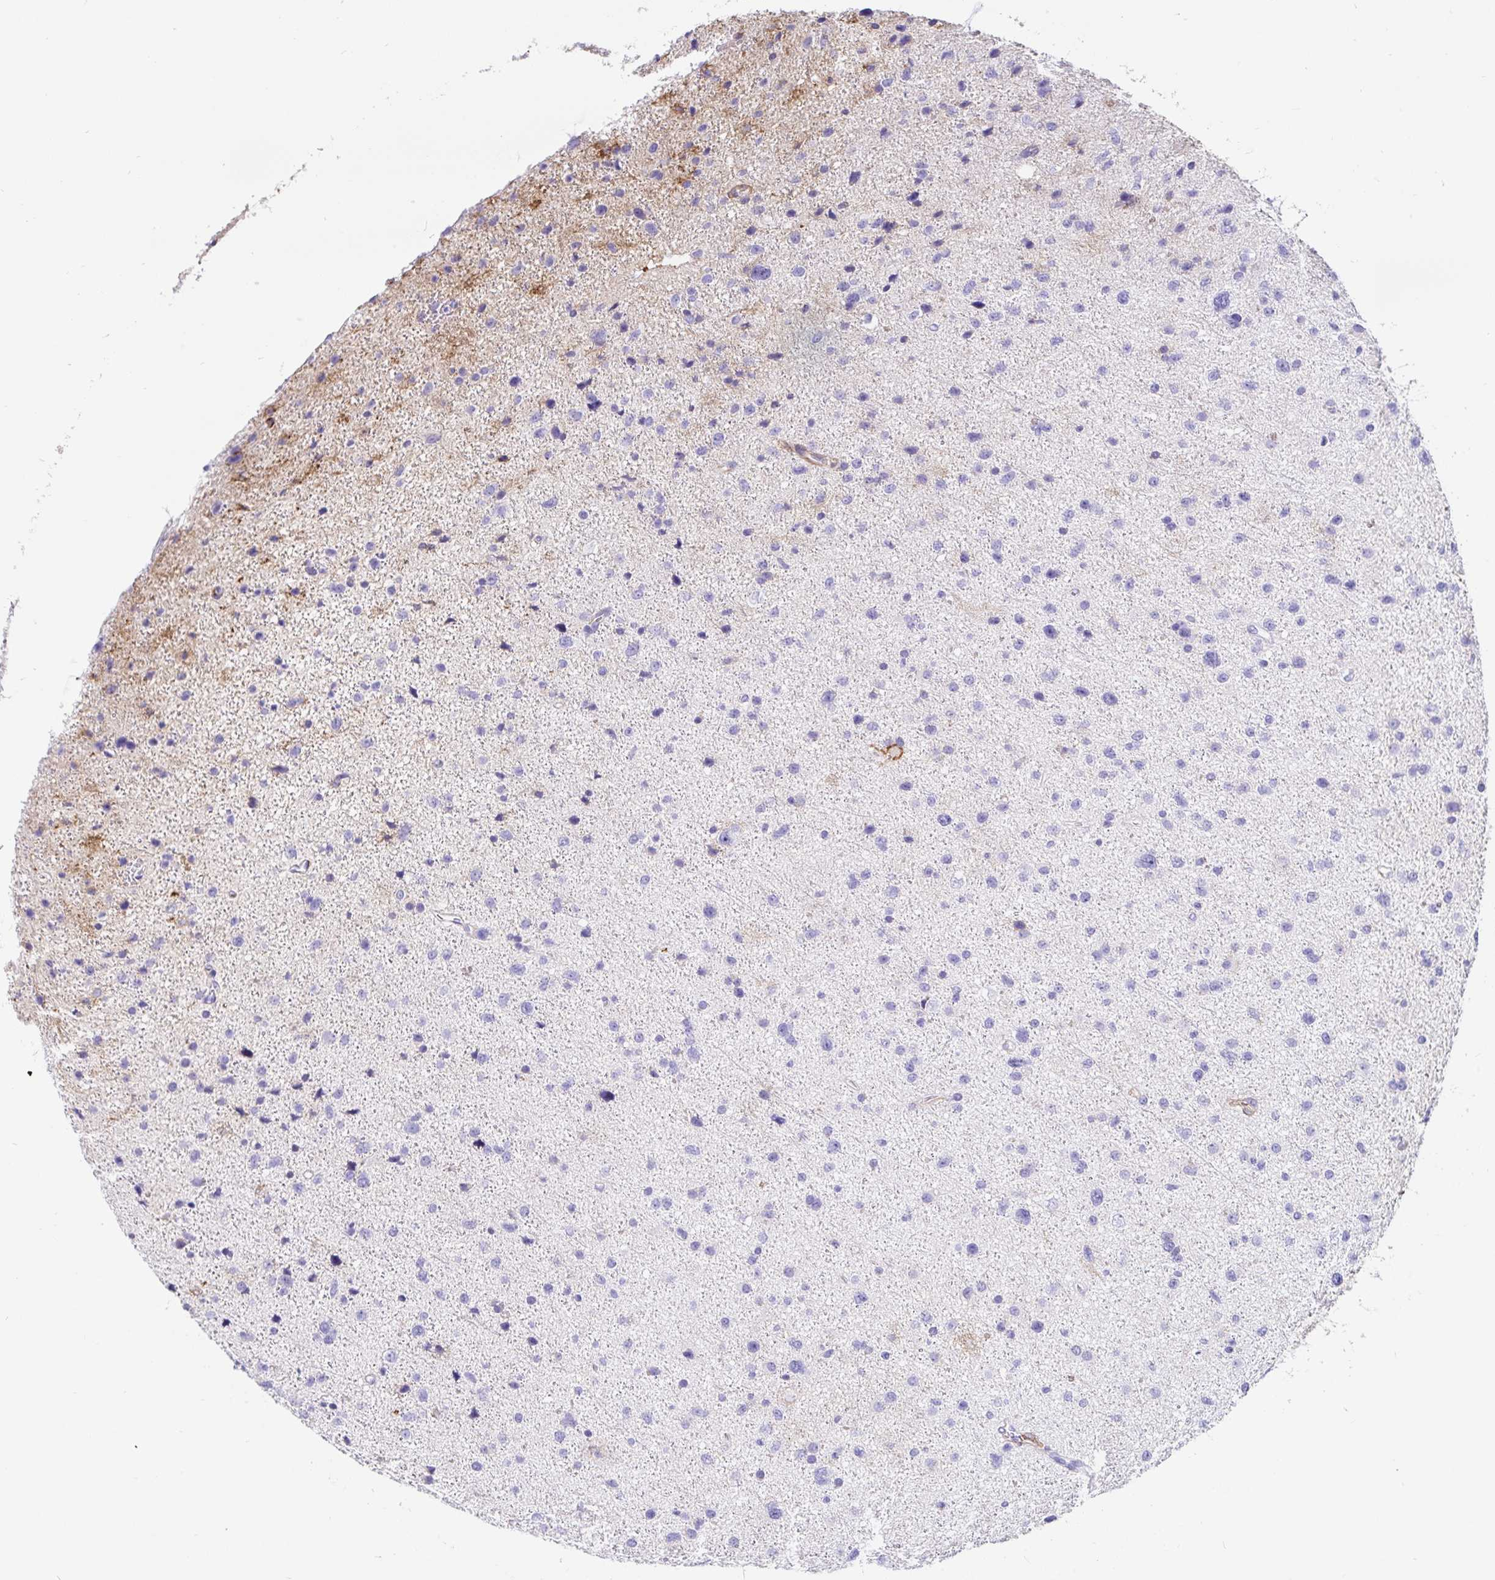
{"staining": {"intensity": "negative", "quantity": "none", "location": "none"}, "tissue": "glioma", "cell_type": "Tumor cells", "image_type": "cancer", "snomed": [{"axis": "morphology", "description": "Glioma, malignant, Low grade"}, {"axis": "topography", "description": "Brain"}], "caption": "There is no significant expression in tumor cells of malignant low-grade glioma.", "gene": "ANXA2", "patient": {"sex": "female", "age": 55}}